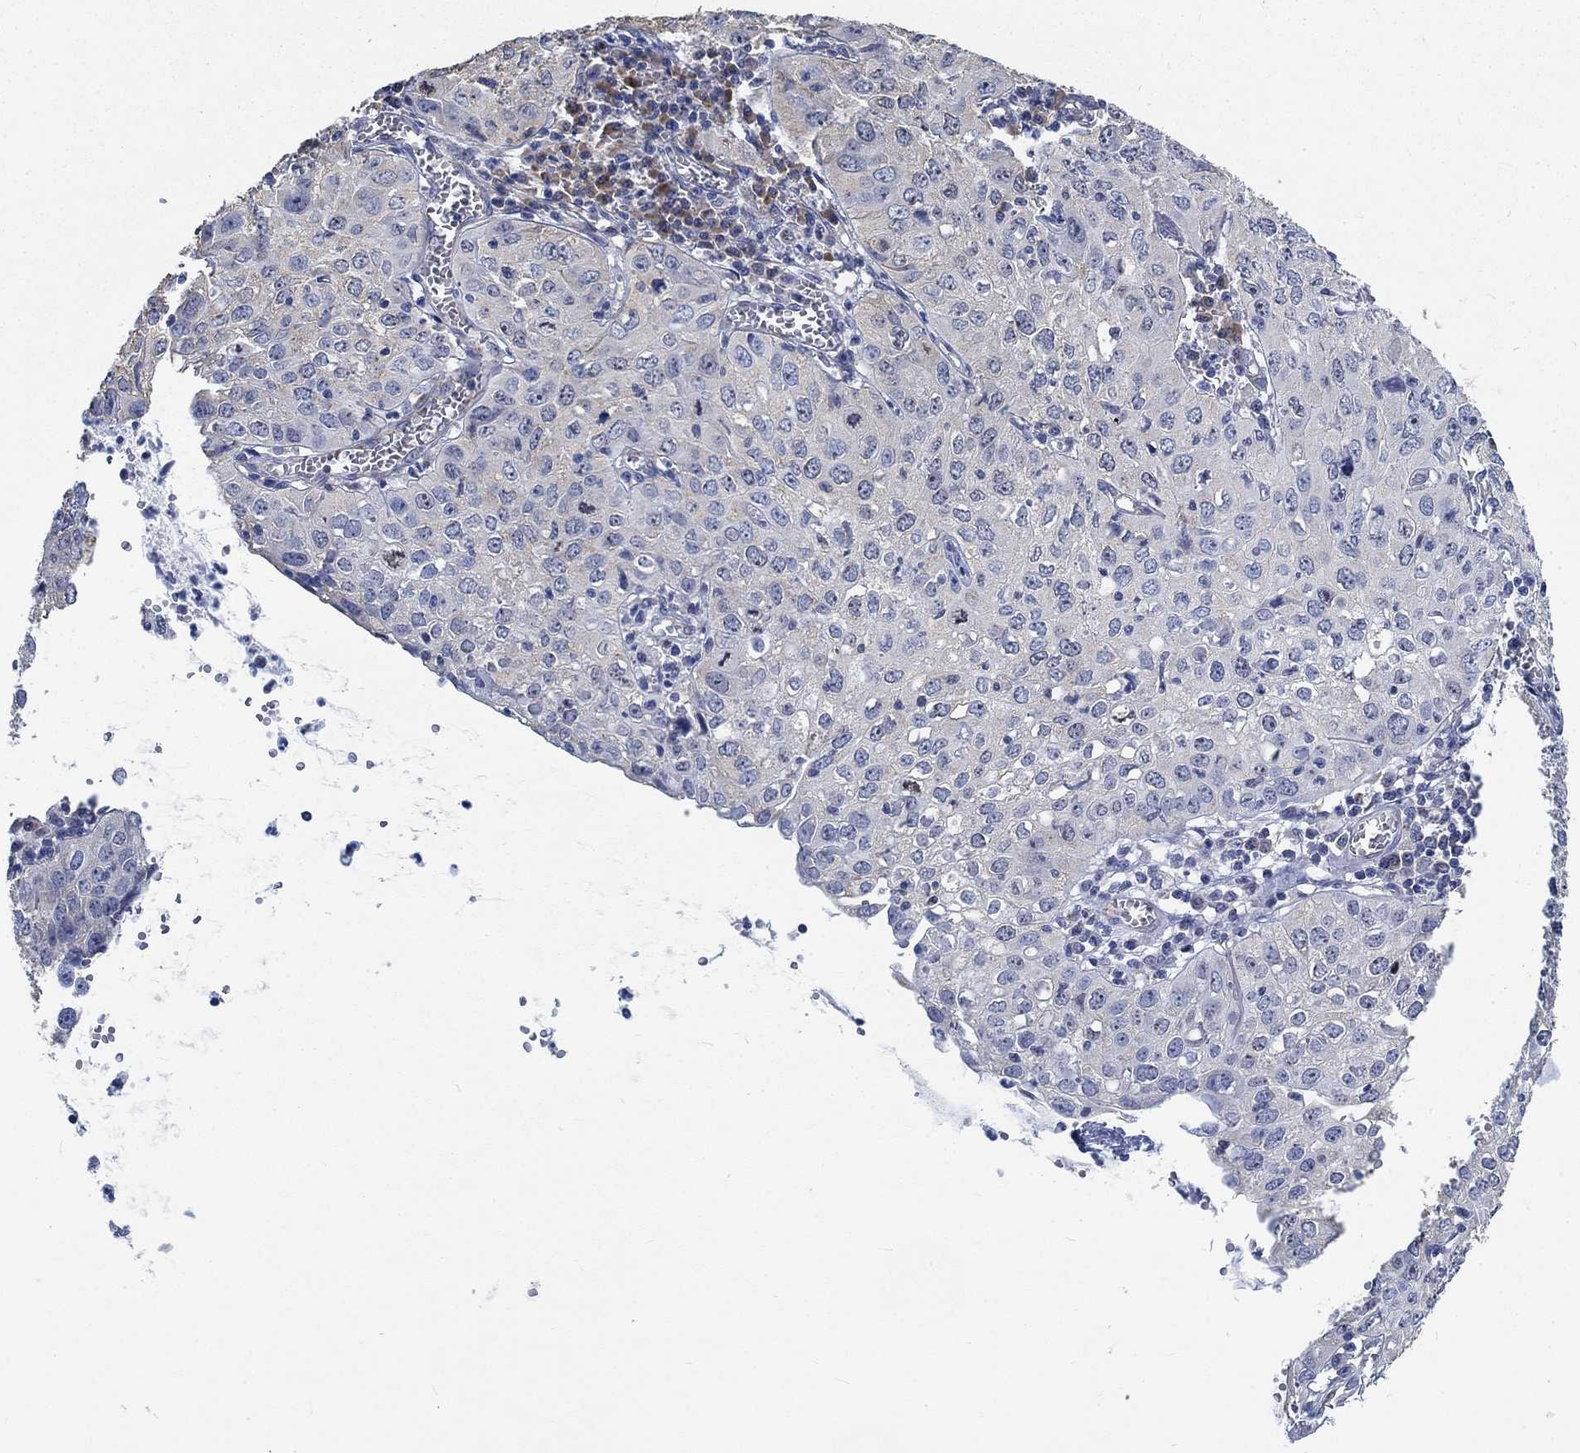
{"staining": {"intensity": "negative", "quantity": "none", "location": "none"}, "tissue": "cervical cancer", "cell_type": "Tumor cells", "image_type": "cancer", "snomed": [{"axis": "morphology", "description": "Squamous cell carcinoma, NOS"}, {"axis": "topography", "description": "Cervix"}], "caption": "Tumor cells show no significant staining in cervical cancer.", "gene": "MMP24", "patient": {"sex": "female", "age": 24}}